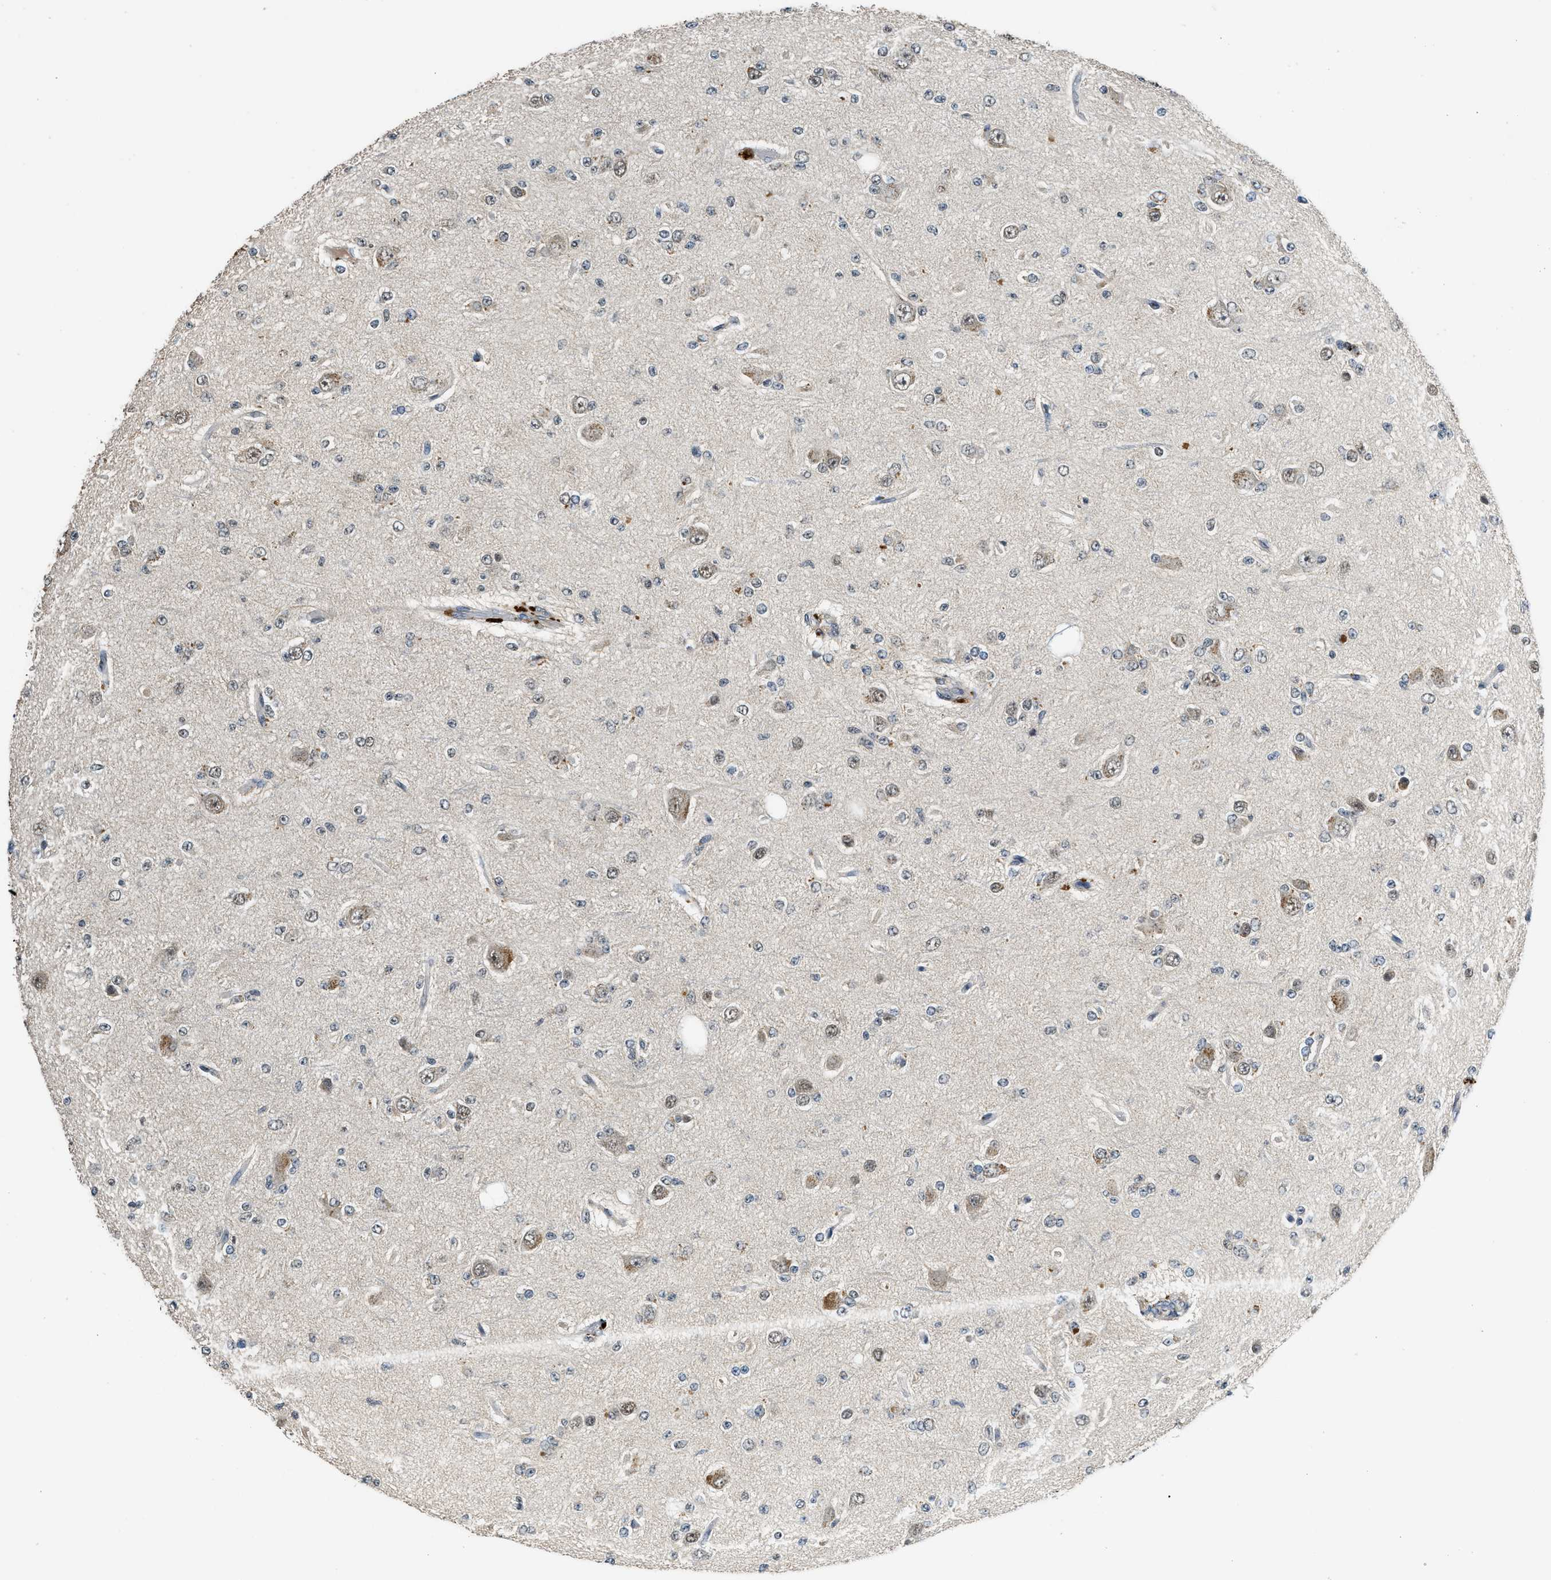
{"staining": {"intensity": "weak", "quantity": "<25%", "location": "nuclear"}, "tissue": "glioma", "cell_type": "Tumor cells", "image_type": "cancer", "snomed": [{"axis": "morphology", "description": "Glioma, malignant, Low grade"}, {"axis": "topography", "description": "Brain"}], "caption": "There is no significant positivity in tumor cells of low-grade glioma (malignant).", "gene": "SLC15A4", "patient": {"sex": "male", "age": 38}}